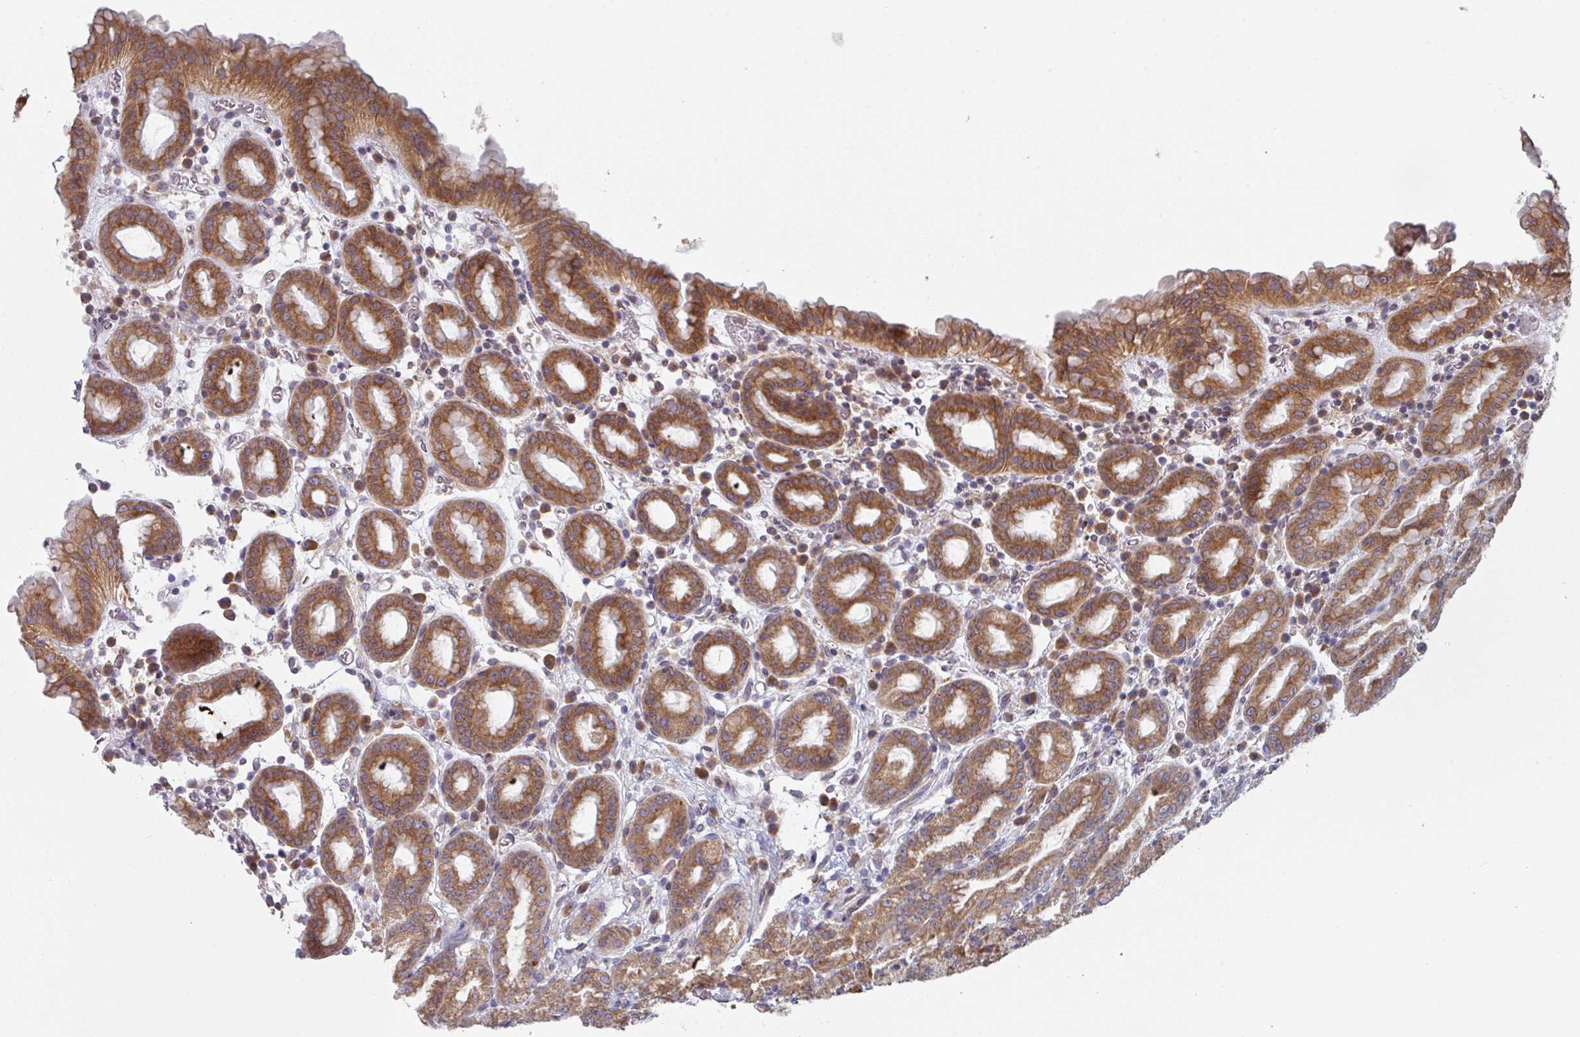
{"staining": {"intensity": "moderate", "quantity": ">75%", "location": "cytoplasmic/membranous"}, "tissue": "stomach", "cell_type": "Glandular cells", "image_type": "normal", "snomed": [{"axis": "morphology", "description": "Normal tissue, NOS"}, {"axis": "topography", "description": "Stomach, upper"}, {"axis": "topography", "description": "Stomach, lower"}, {"axis": "topography", "description": "Small intestine"}], "caption": "Protein expression analysis of benign human stomach reveals moderate cytoplasmic/membranous expression in about >75% of glandular cells. The protein is stained brown, and the nuclei are stained in blue (DAB IHC with brightfield microscopy, high magnification).", "gene": "TAPT1", "patient": {"sex": "male", "age": 68}}